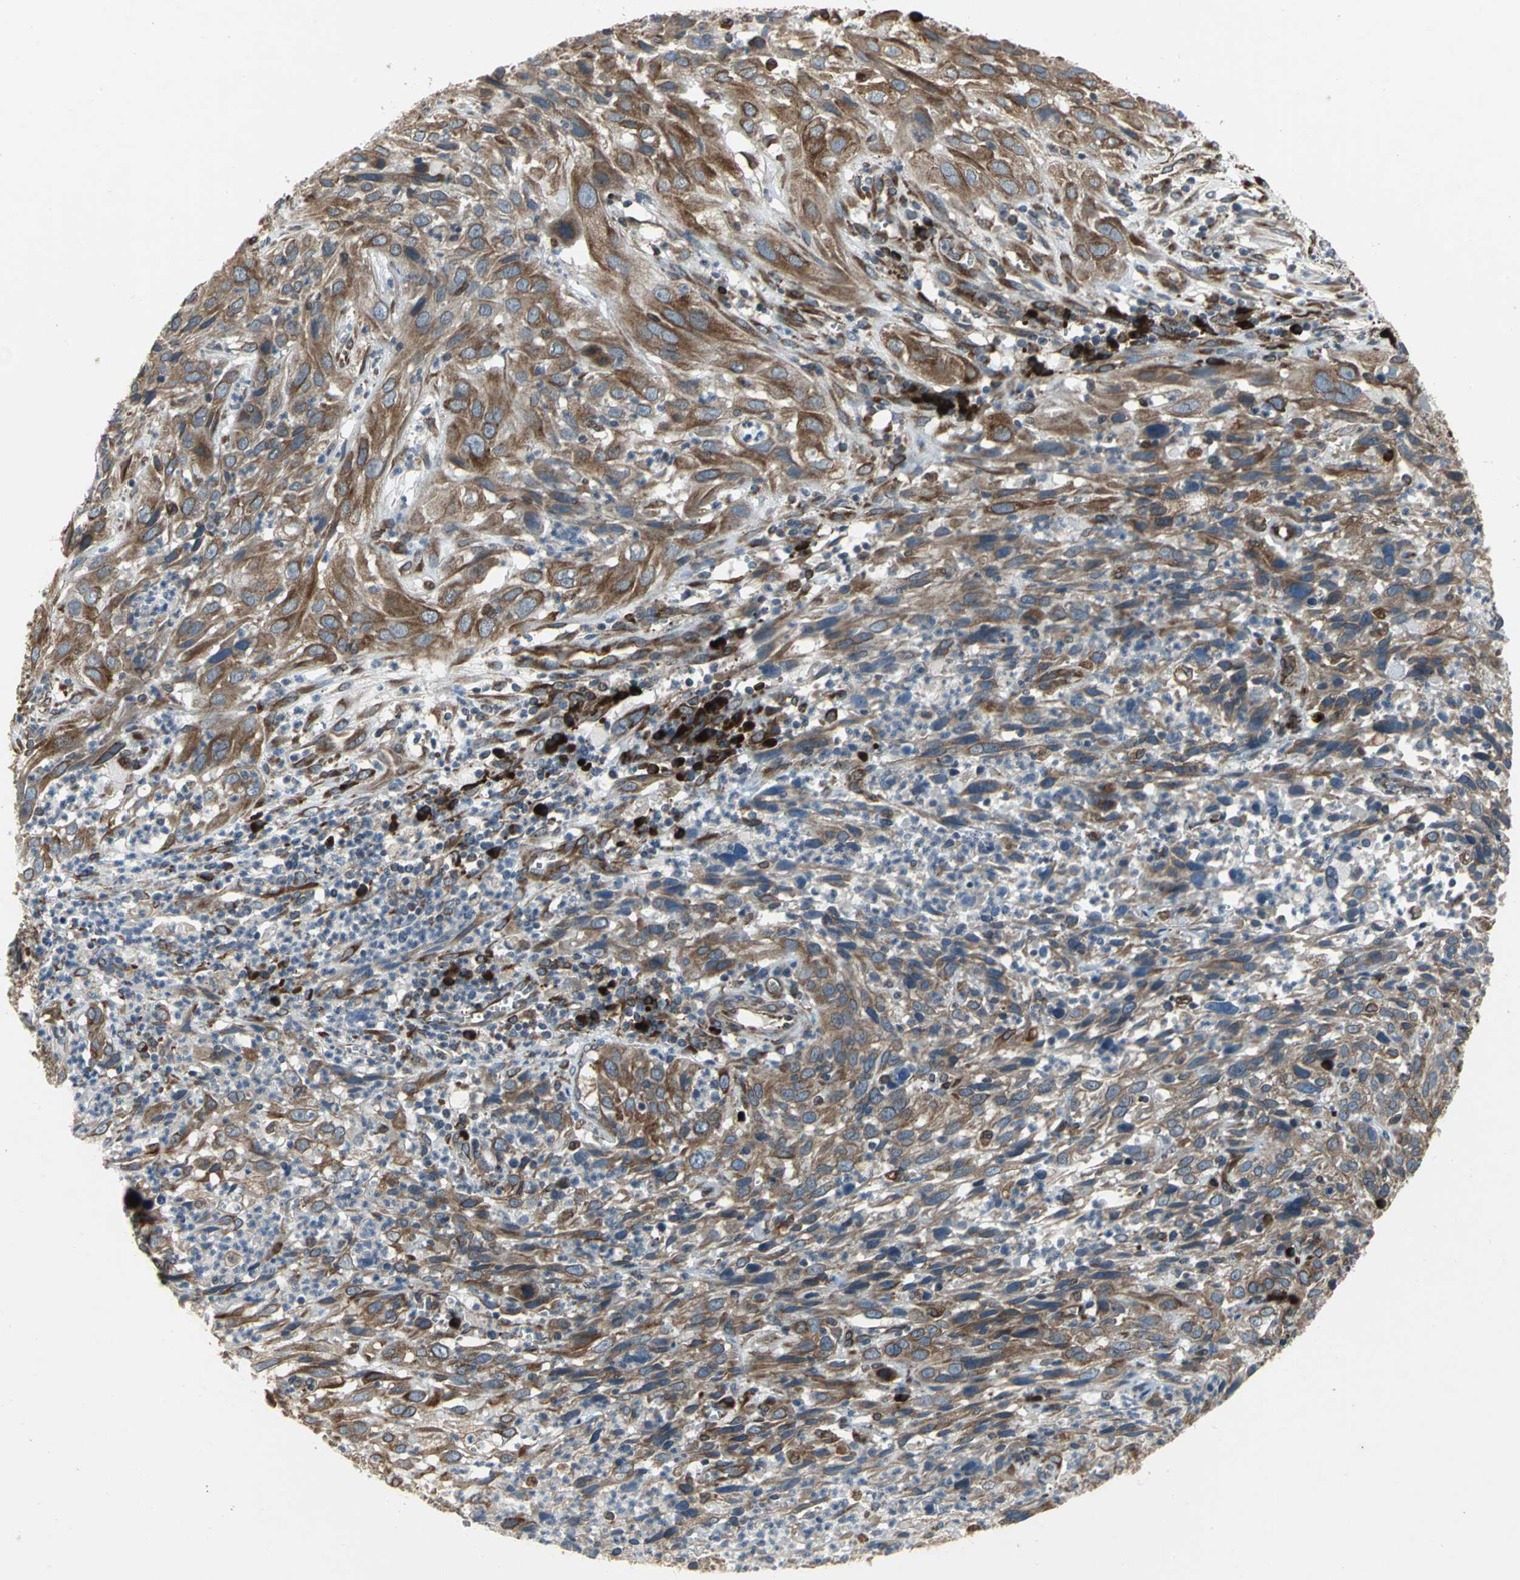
{"staining": {"intensity": "moderate", "quantity": ">75%", "location": "cytoplasmic/membranous"}, "tissue": "cervical cancer", "cell_type": "Tumor cells", "image_type": "cancer", "snomed": [{"axis": "morphology", "description": "Squamous cell carcinoma, NOS"}, {"axis": "topography", "description": "Cervix"}], "caption": "Immunohistochemical staining of cervical cancer (squamous cell carcinoma) exhibits moderate cytoplasmic/membranous protein positivity in about >75% of tumor cells.", "gene": "SYVN1", "patient": {"sex": "female", "age": 32}}